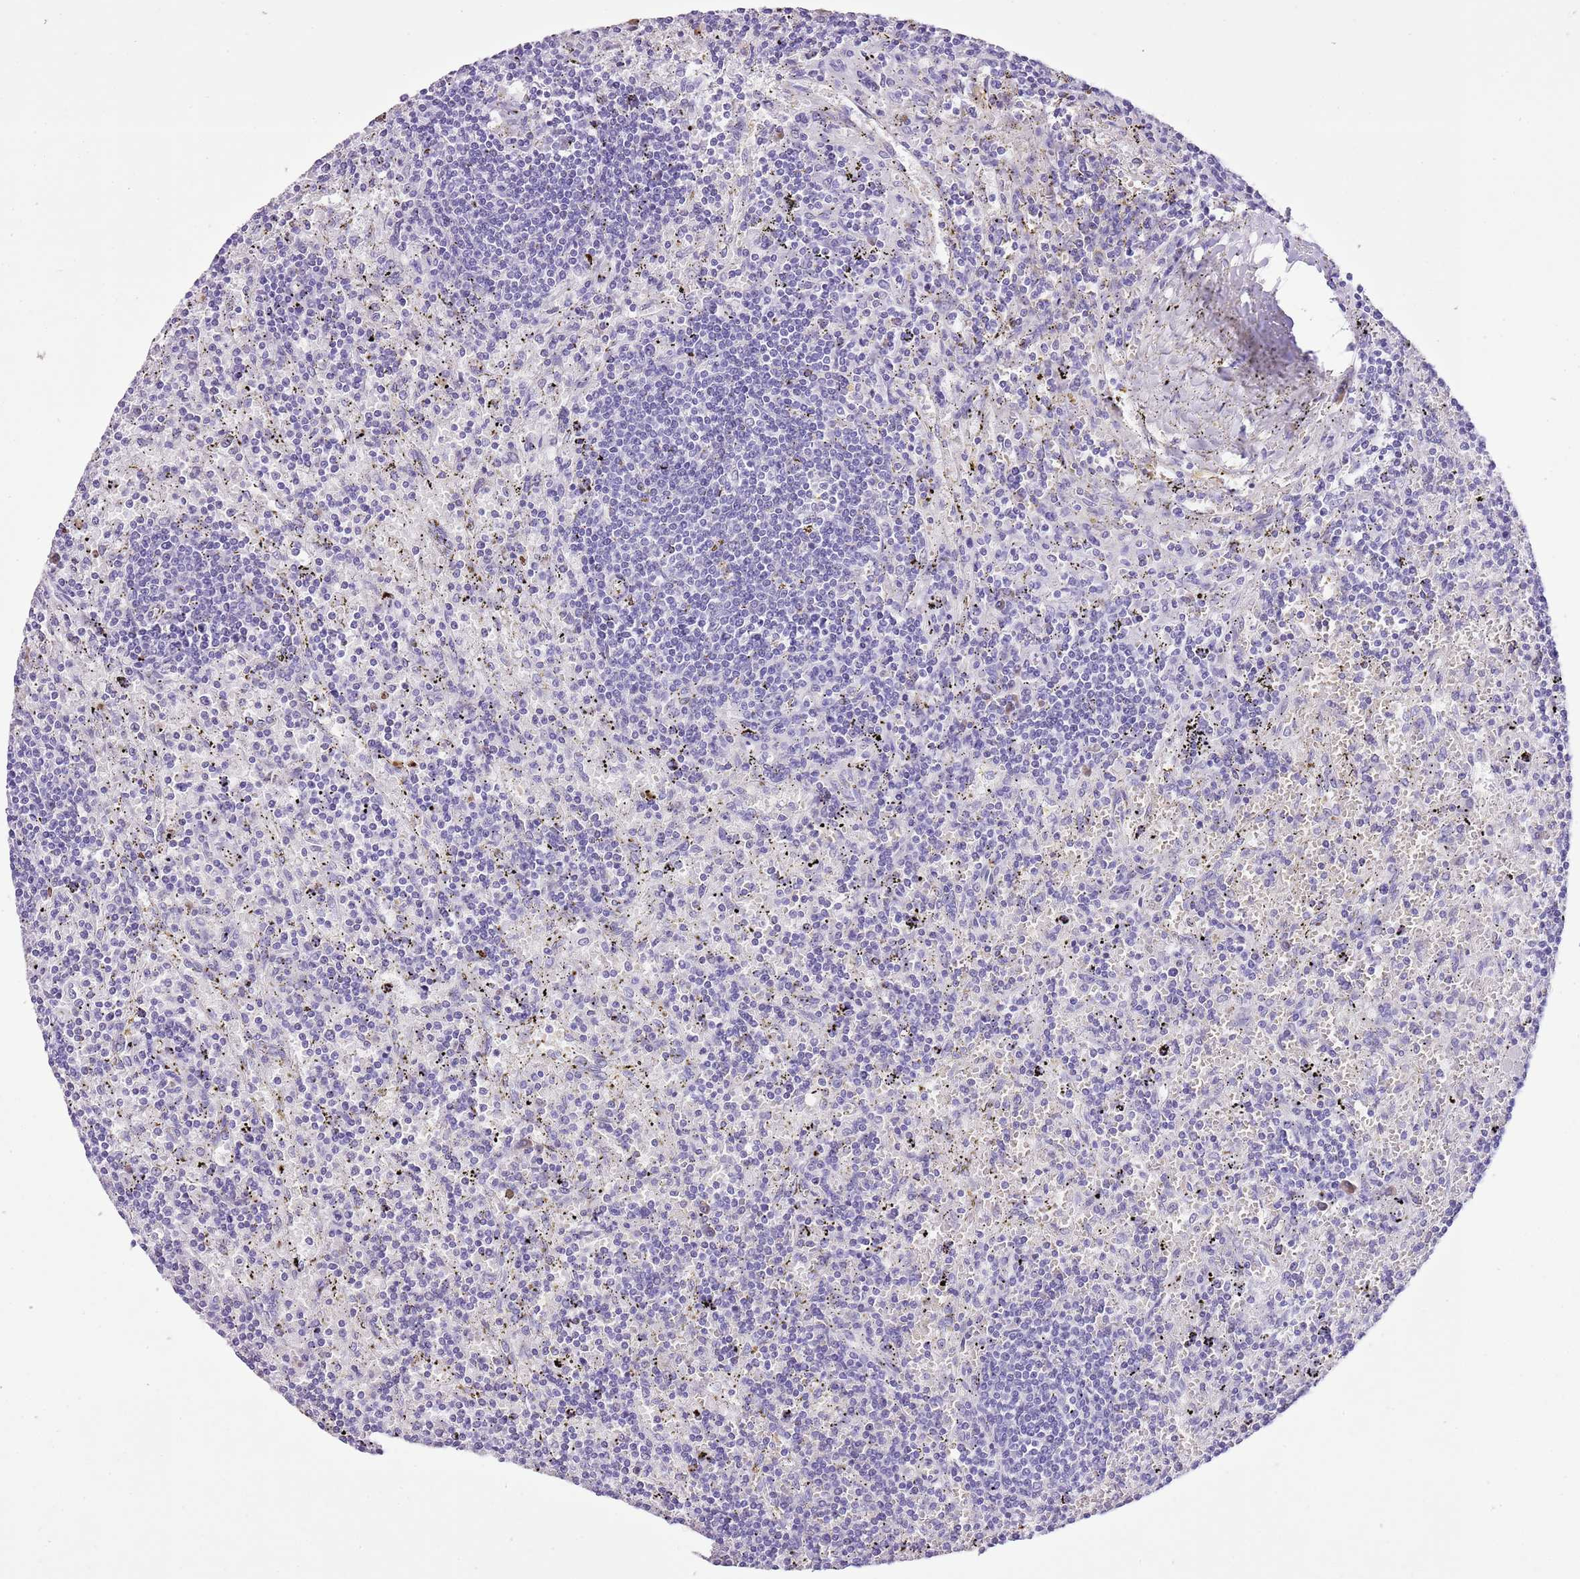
{"staining": {"intensity": "negative", "quantity": "none", "location": "none"}, "tissue": "lymphoma", "cell_type": "Tumor cells", "image_type": "cancer", "snomed": [{"axis": "morphology", "description": "Malignant lymphoma, non-Hodgkin's type, Low grade"}, {"axis": "topography", "description": "Spleen"}], "caption": "Human lymphoma stained for a protein using IHC displays no expression in tumor cells.", "gene": "XPO7", "patient": {"sex": "male", "age": 76}}